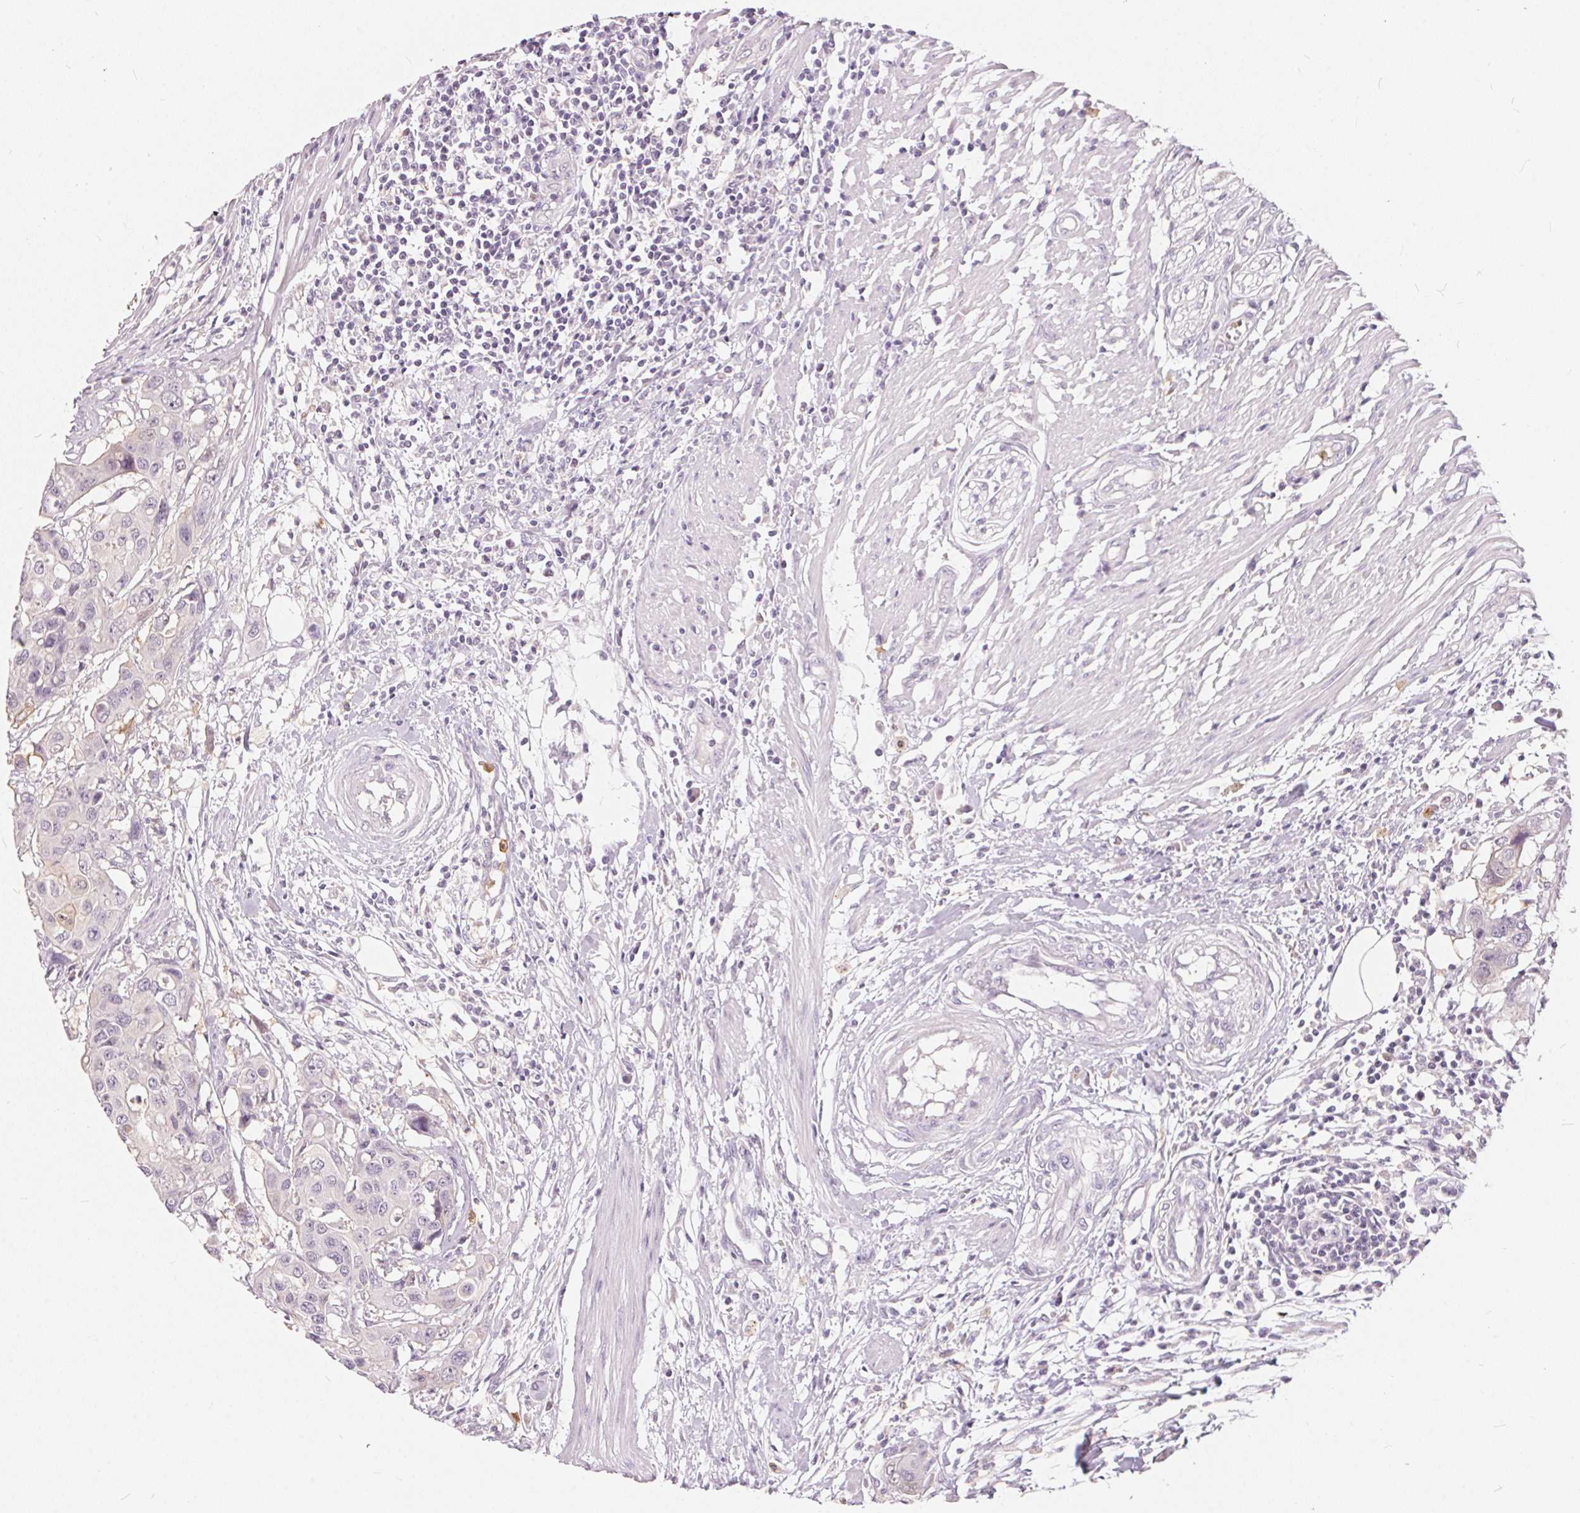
{"staining": {"intensity": "negative", "quantity": "none", "location": "none"}, "tissue": "colorectal cancer", "cell_type": "Tumor cells", "image_type": "cancer", "snomed": [{"axis": "morphology", "description": "Adenocarcinoma, NOS"}, {"axis": "topography", "description": "Colon"}], "caption": "The immunohistochemistry (IHC) histopathology image has no significant positivity in tumor cells of colorectal cancer (adenocarcinoma) tissue.", "gene": "SERPINB1", "patient": {"sex": "male", "age": 77}}